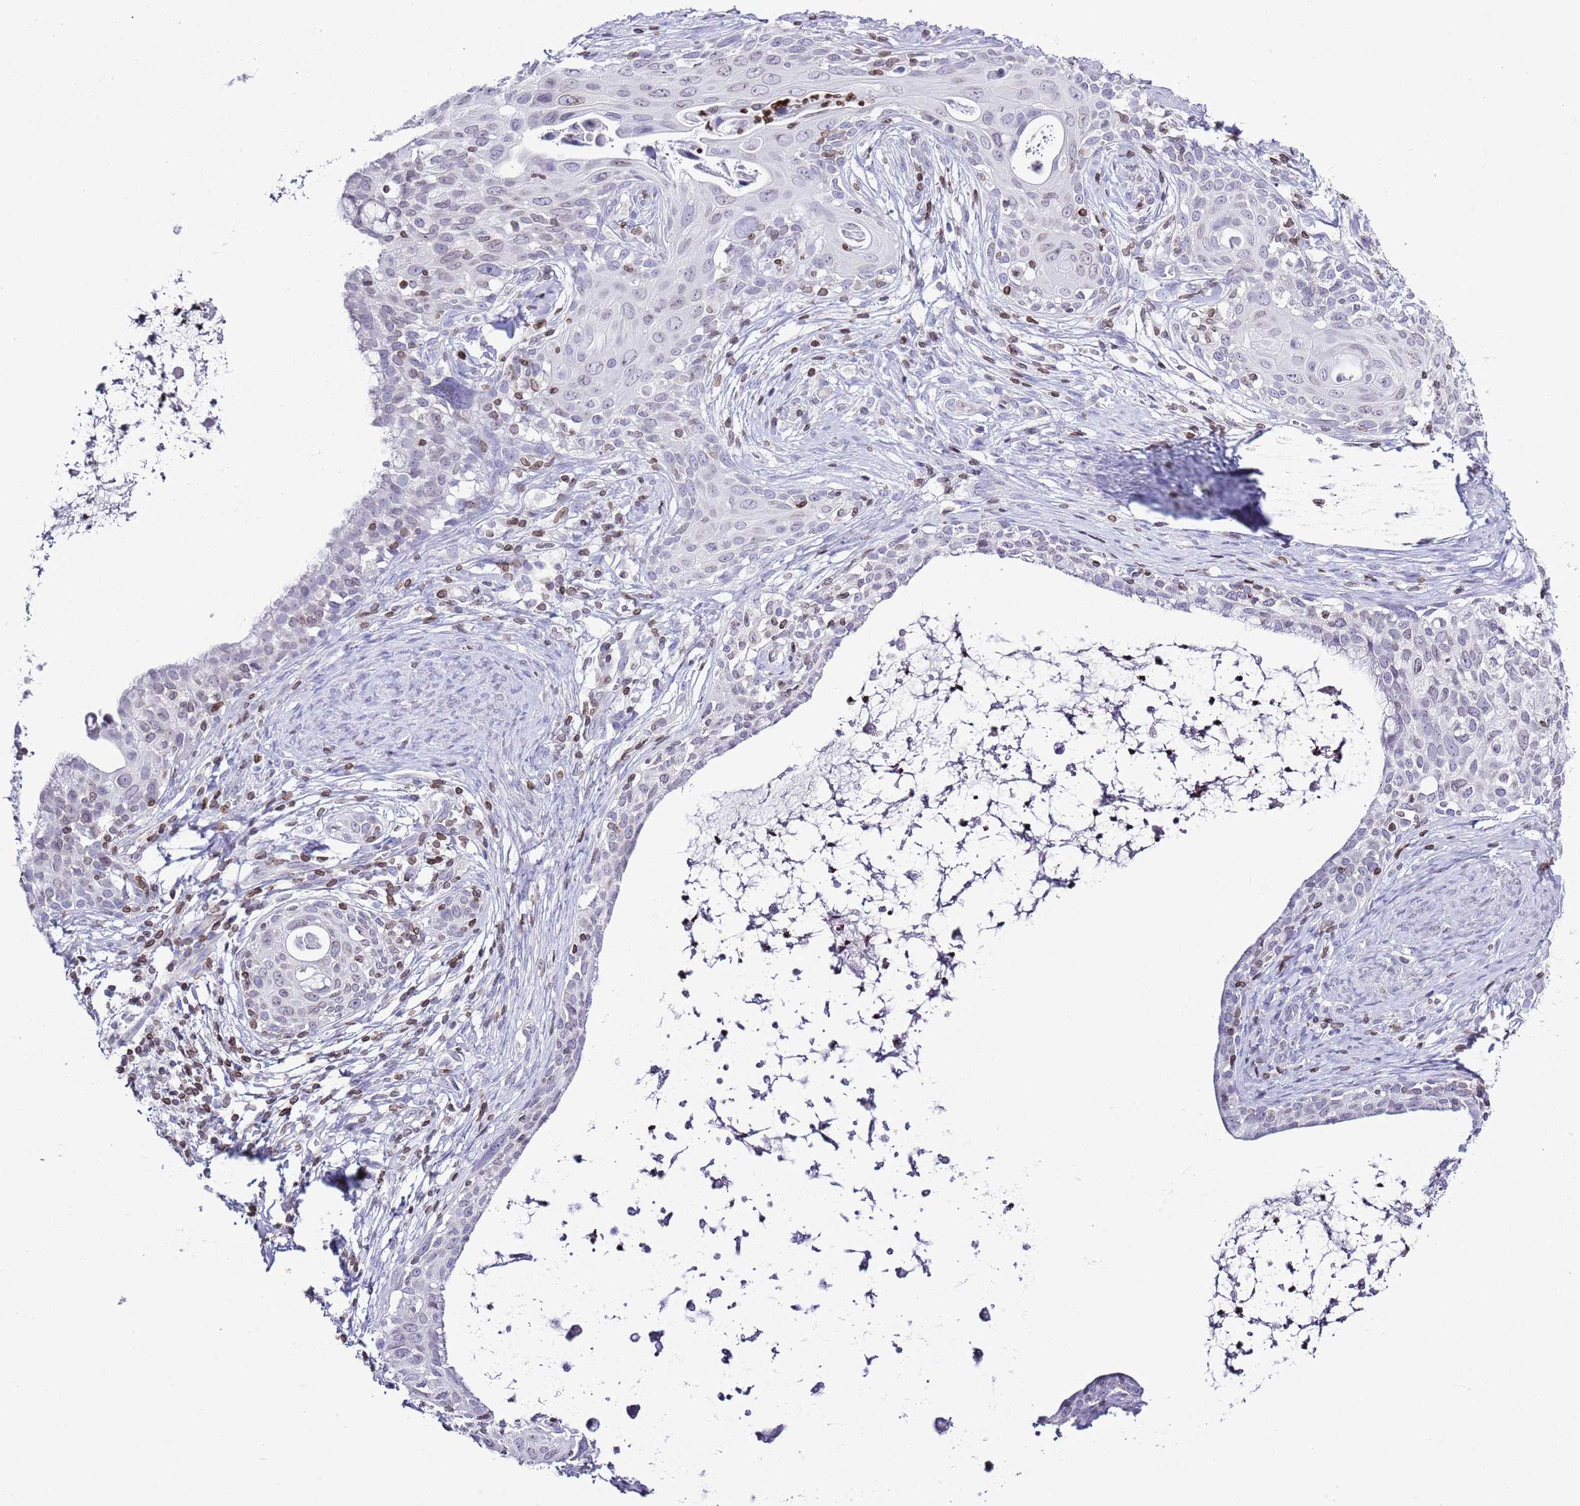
{"staining": {"intensity": "negative", "quantity": "none", "location": "none"}, "tissue": "cervical cancer", "cell_type": "Tumor cells", "image_type": "cancer", "snomed": [{"axis": "morphology", "description": "Squamous cell carcinoma, NOS"}, {"axis": "topography", "description": "Cervix"}], "caption": "DAB (3,3'-diaminobenzidine) immunohistochemical staining of human squamous cell carcinoma (cervical) shows no significant expression in tumor cells.", "gene": "LBR", "patient": {"sex": "female", "age": 52}}